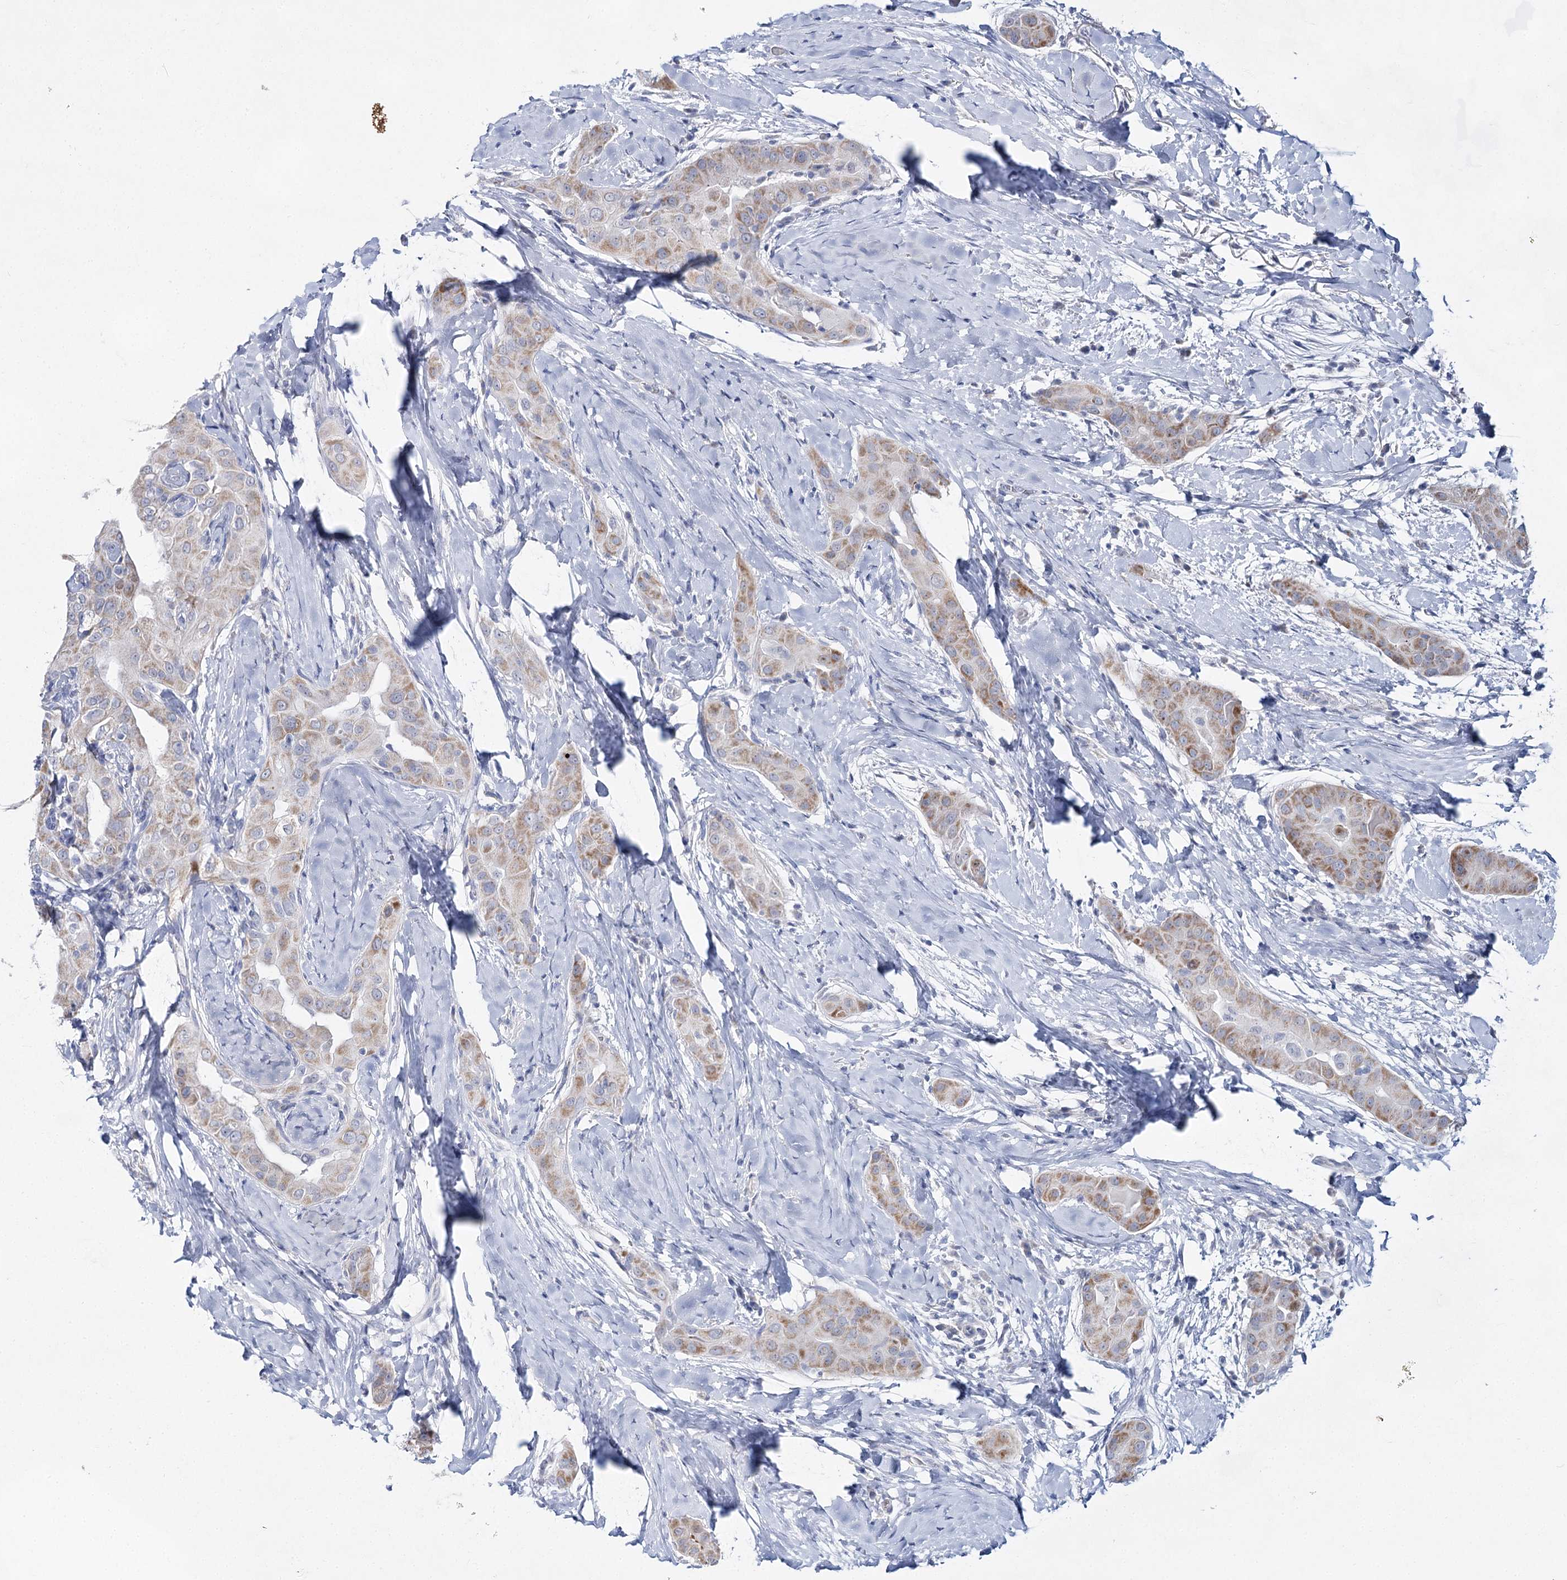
{"staining": {"intensity": "moderate", "quantity": ">75%", "location": "cytoplasmic/membranous"}, "tissue": "thyroid cancer", "cell_type": "Tumor cells", "image_type": "cancer", "snomed": [{"axis": "morphology", "description": "Papillary adenocarcinoma, NOS"}, {"axis": "topography", "description": "Thyroid gland"}], "caption": "Immunohistochemistry (DAB) staining of papillary adenocarcinoma (thyroid) exhibits moderate cytoplasmic/membranous protein expression in approximately >75% of tumor cells.", "gene": "BPHL", "patient": {"sex": "male", "age": 33}}